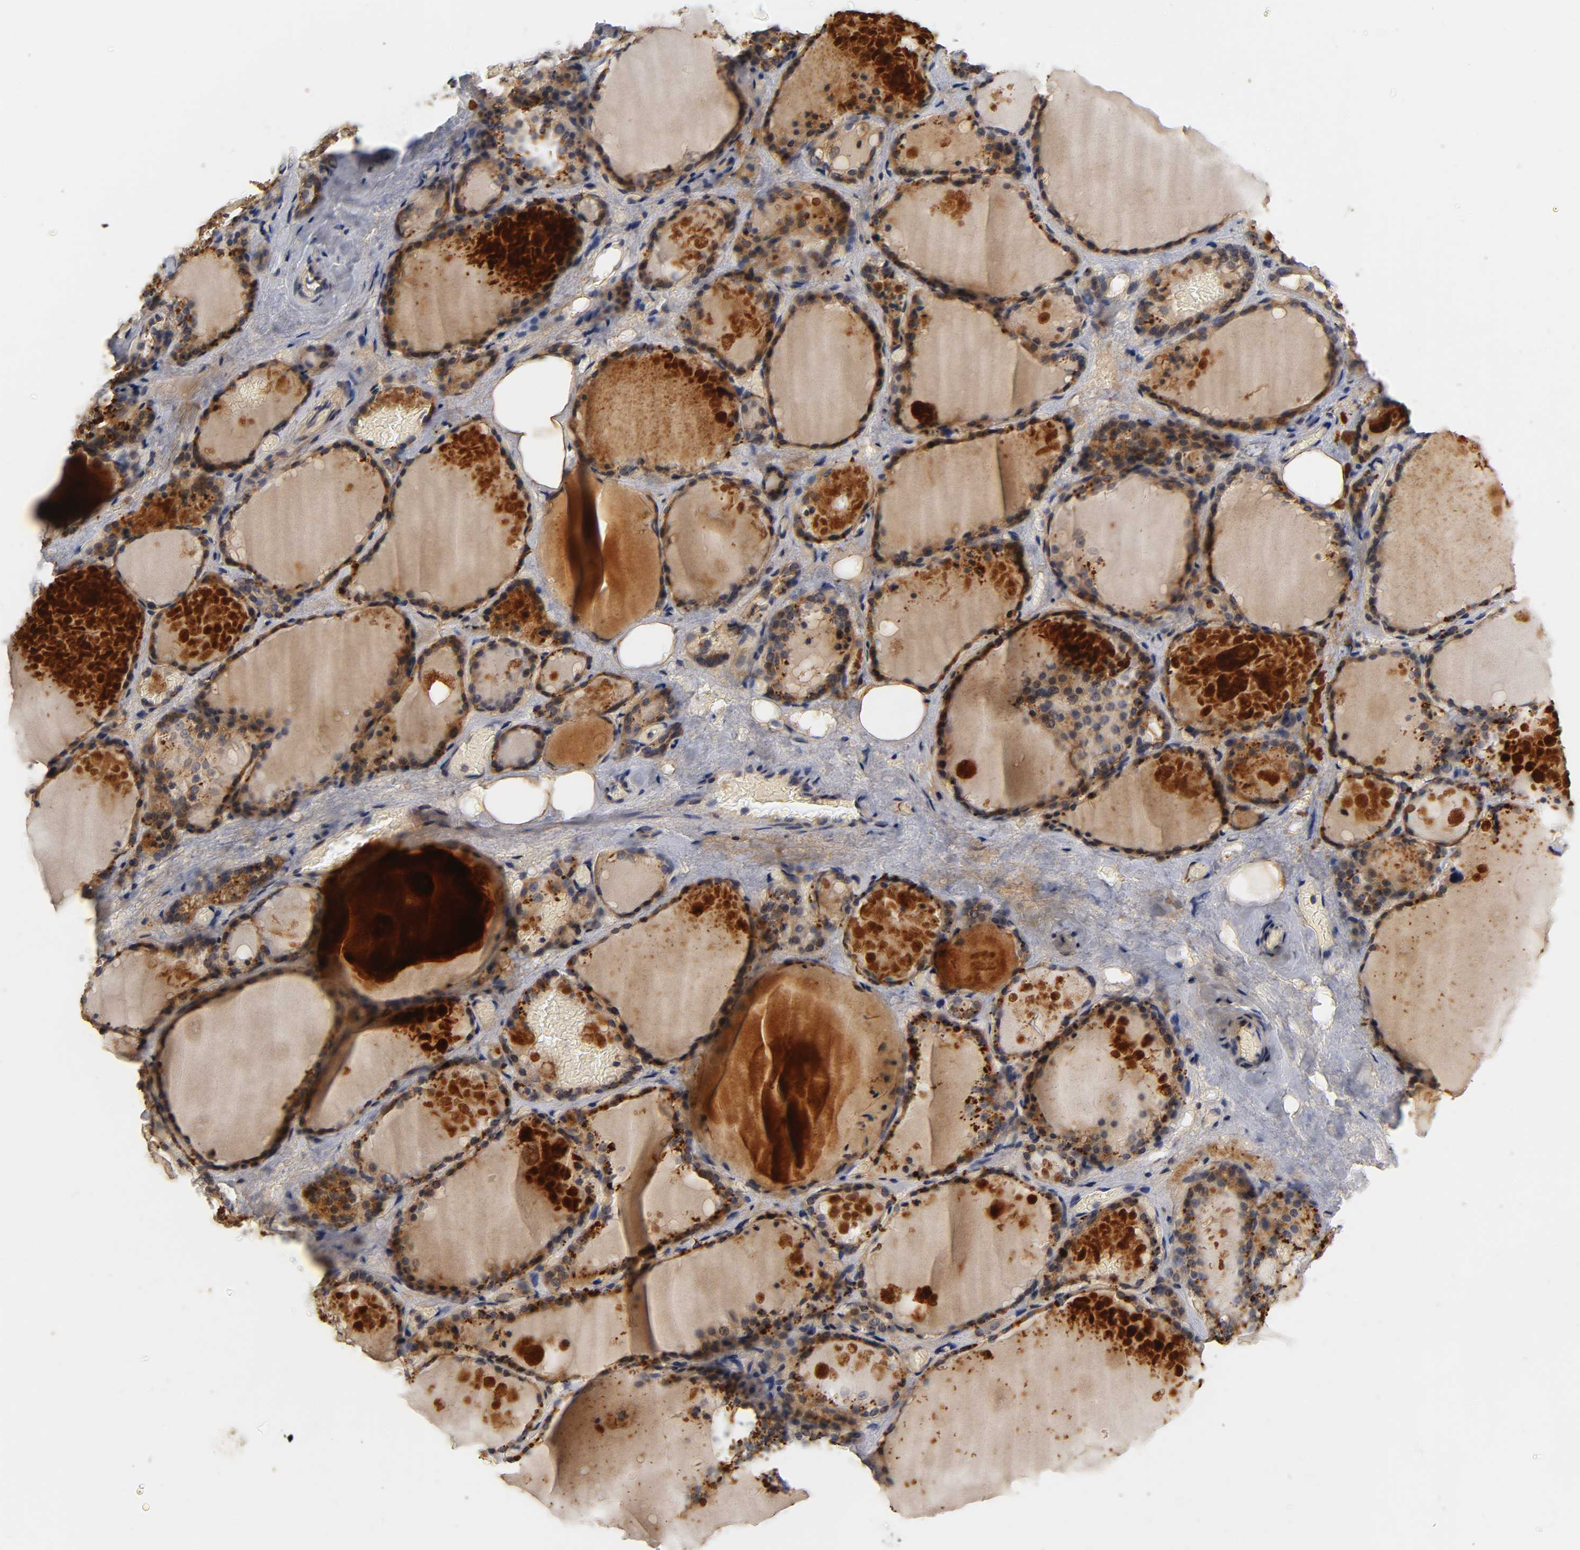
{"staining": {"intensity": "strong", "quantity": ">75%", "location": "cytoplasmic/membranous"}, "tissue": "thyroid gland", "cell_type": "Glandular cells", "image_type": "normal", "snomed": [{"axis": "morphology", "description": "Normal tissue, NOS"}, {"axis": "topography", "description": "Thyroid gland"}], "caption": "Protein analysis of unremarkable thyroid gland shows strong cytoplasmic/membranous expression in approximately >75% of glandular cells.", "gene": "SCAP", "patient": {"sex": "male", "age": 61}}